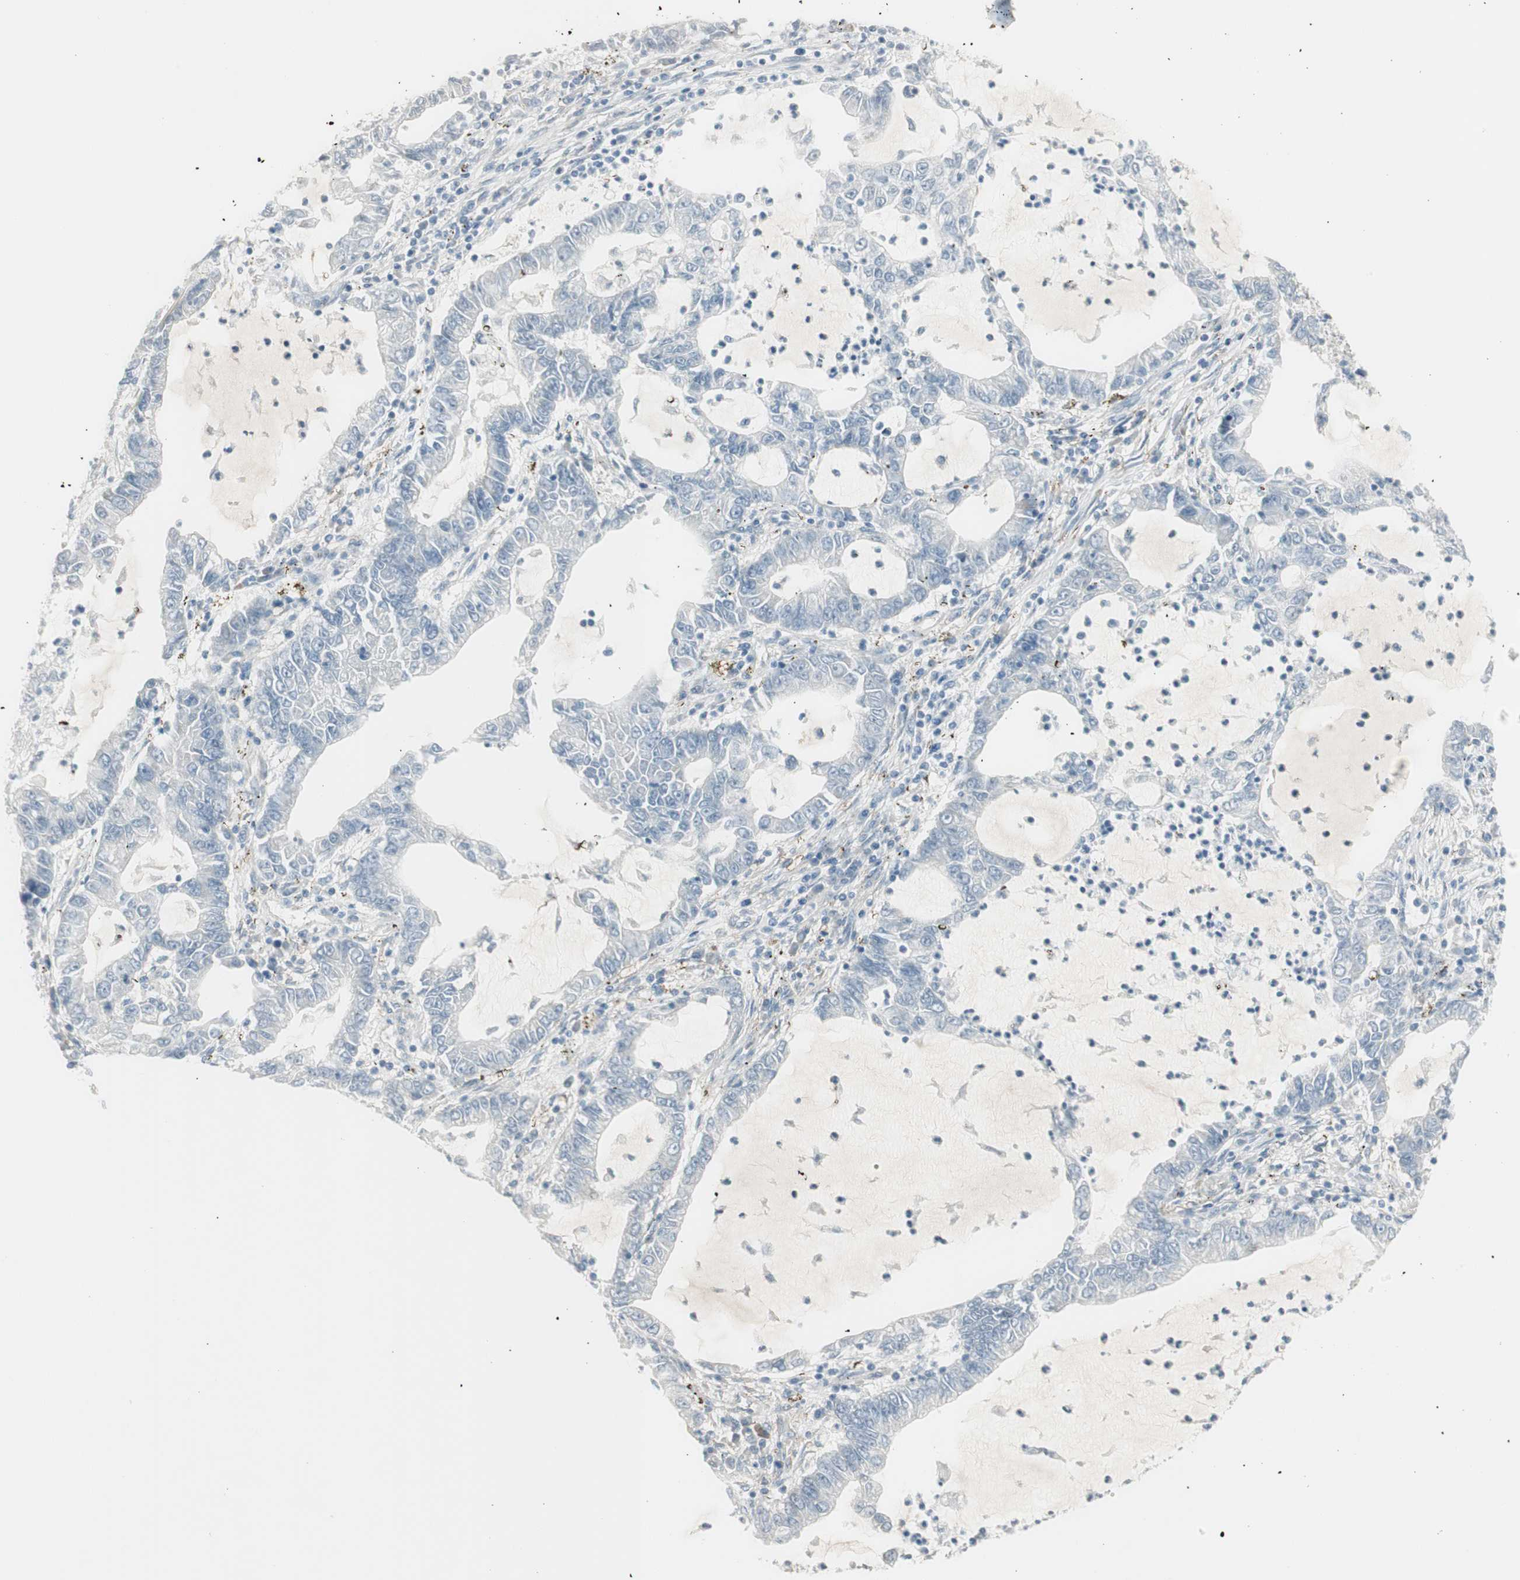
{"staining": {"intensity": "negative", "quantity": "none", "location": "none"}, "tissue": "lung cancer", "cell_type": "Tumor cells", "image_type": "cancer", "snomed": [{"axis": "morphology", "description": "Adenocarcinoma, NOS"}, {"axis": "topography", "description": "Lung"}], "caption": "Lung adenocarcinoma was stained to show a protein in brown. There is no significant staining in tumor cells.", "gene": "CACNA2D1", "patient": {"sex": "female", "age": 51}}